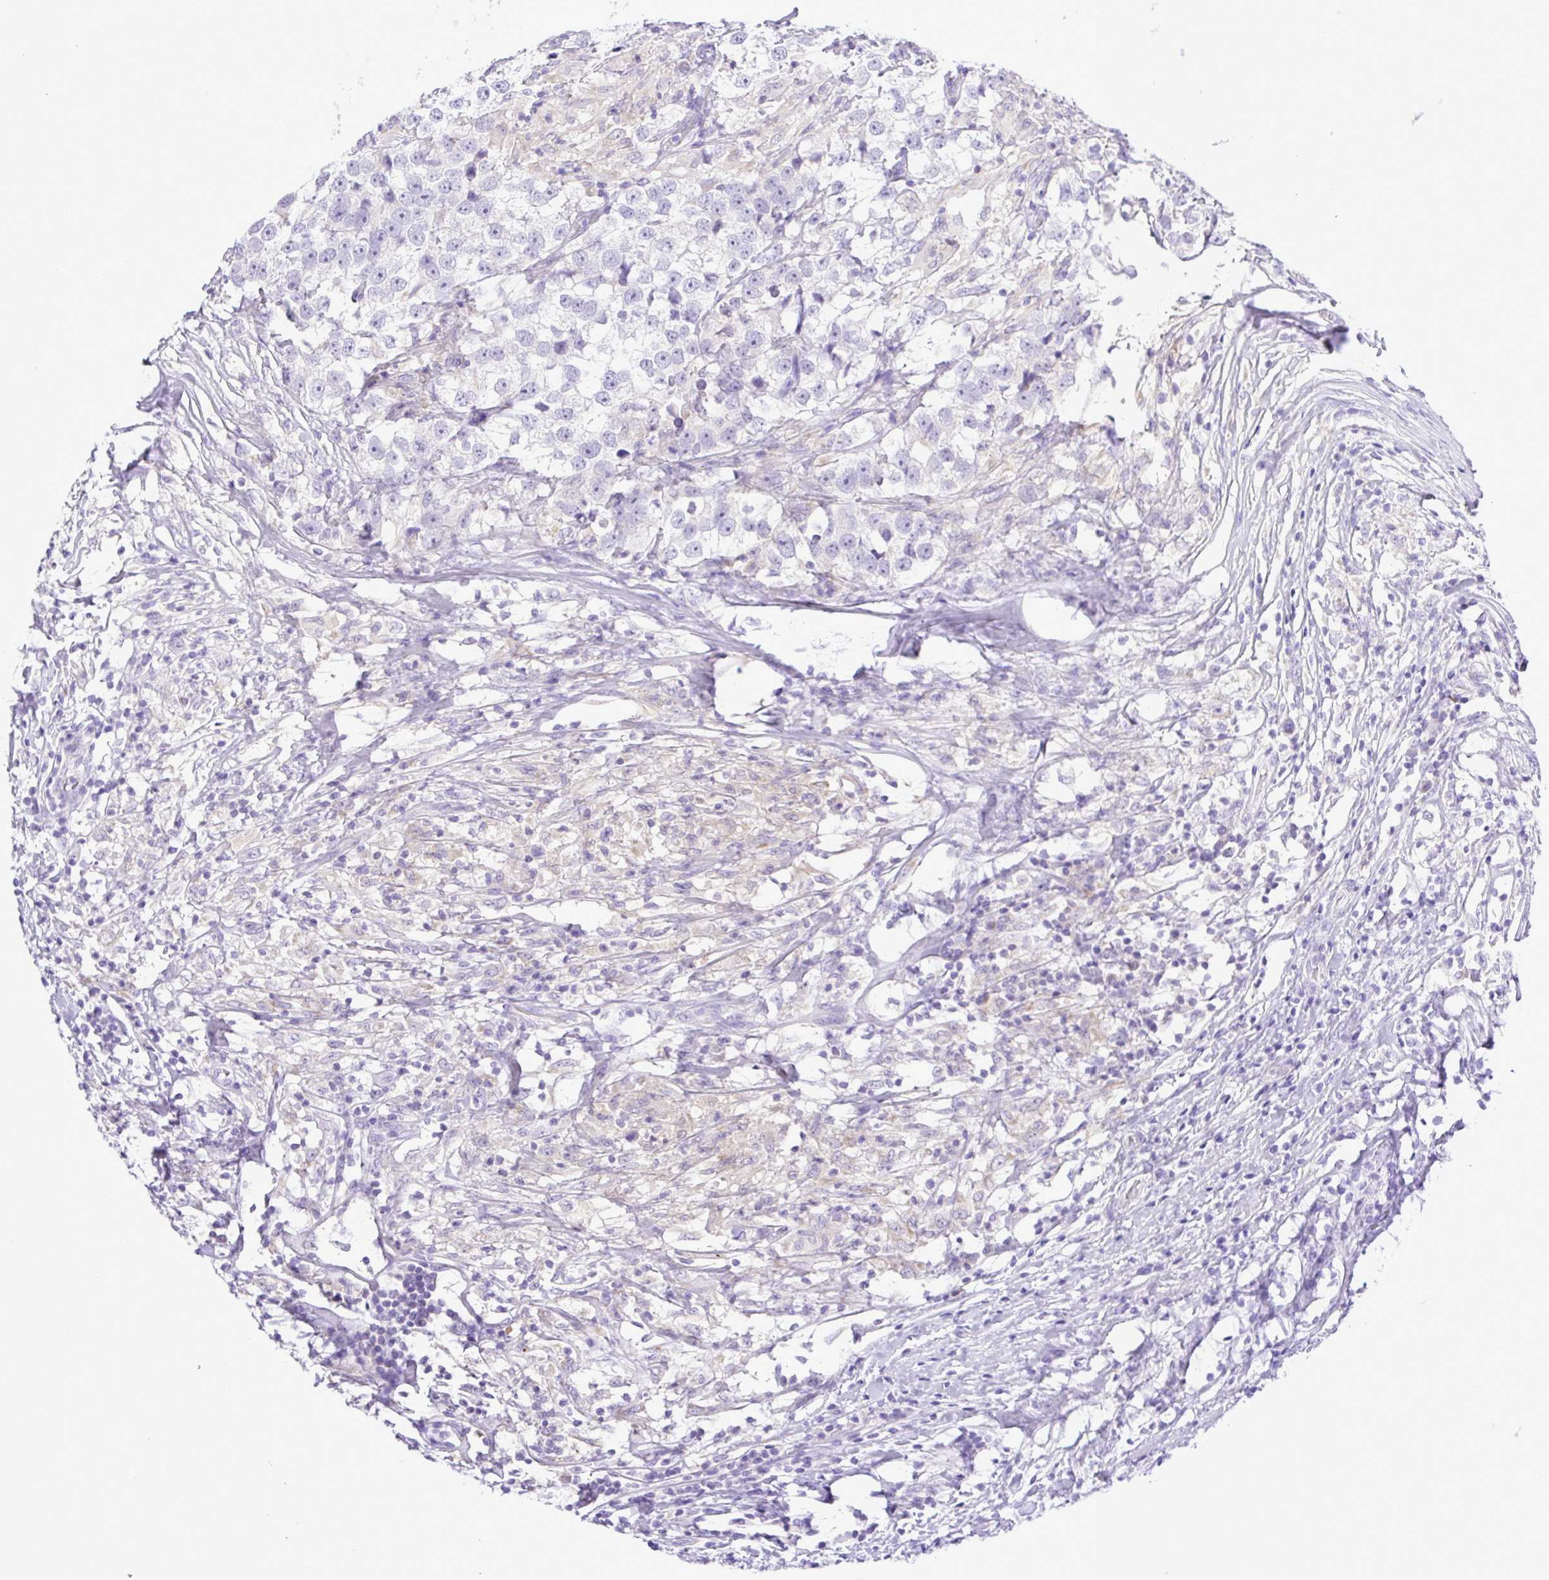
{"staining": {"intensity": "negative", "quantity": "none", "location": "none"}, "tissue": "testis cancer", "cell_type": "Tumor cells", "image_type": "cancer", "snomed": [{"axis": "morphology", "description": "Seminoma, NOS"}, {"axis": "topography", "description": "Testis"}], "caption": "High power microscopy histopathology image of an IHC image of testis cancer, revealing no significant staining in tumor cells. The staining was performed using DAB to visualize the protein expression in brown, while the nuclei were stained in blue with hematoxylin (Magnification: 20x).", "gene": "SYT1", "patient": {"sex": "male", "age": 46}}